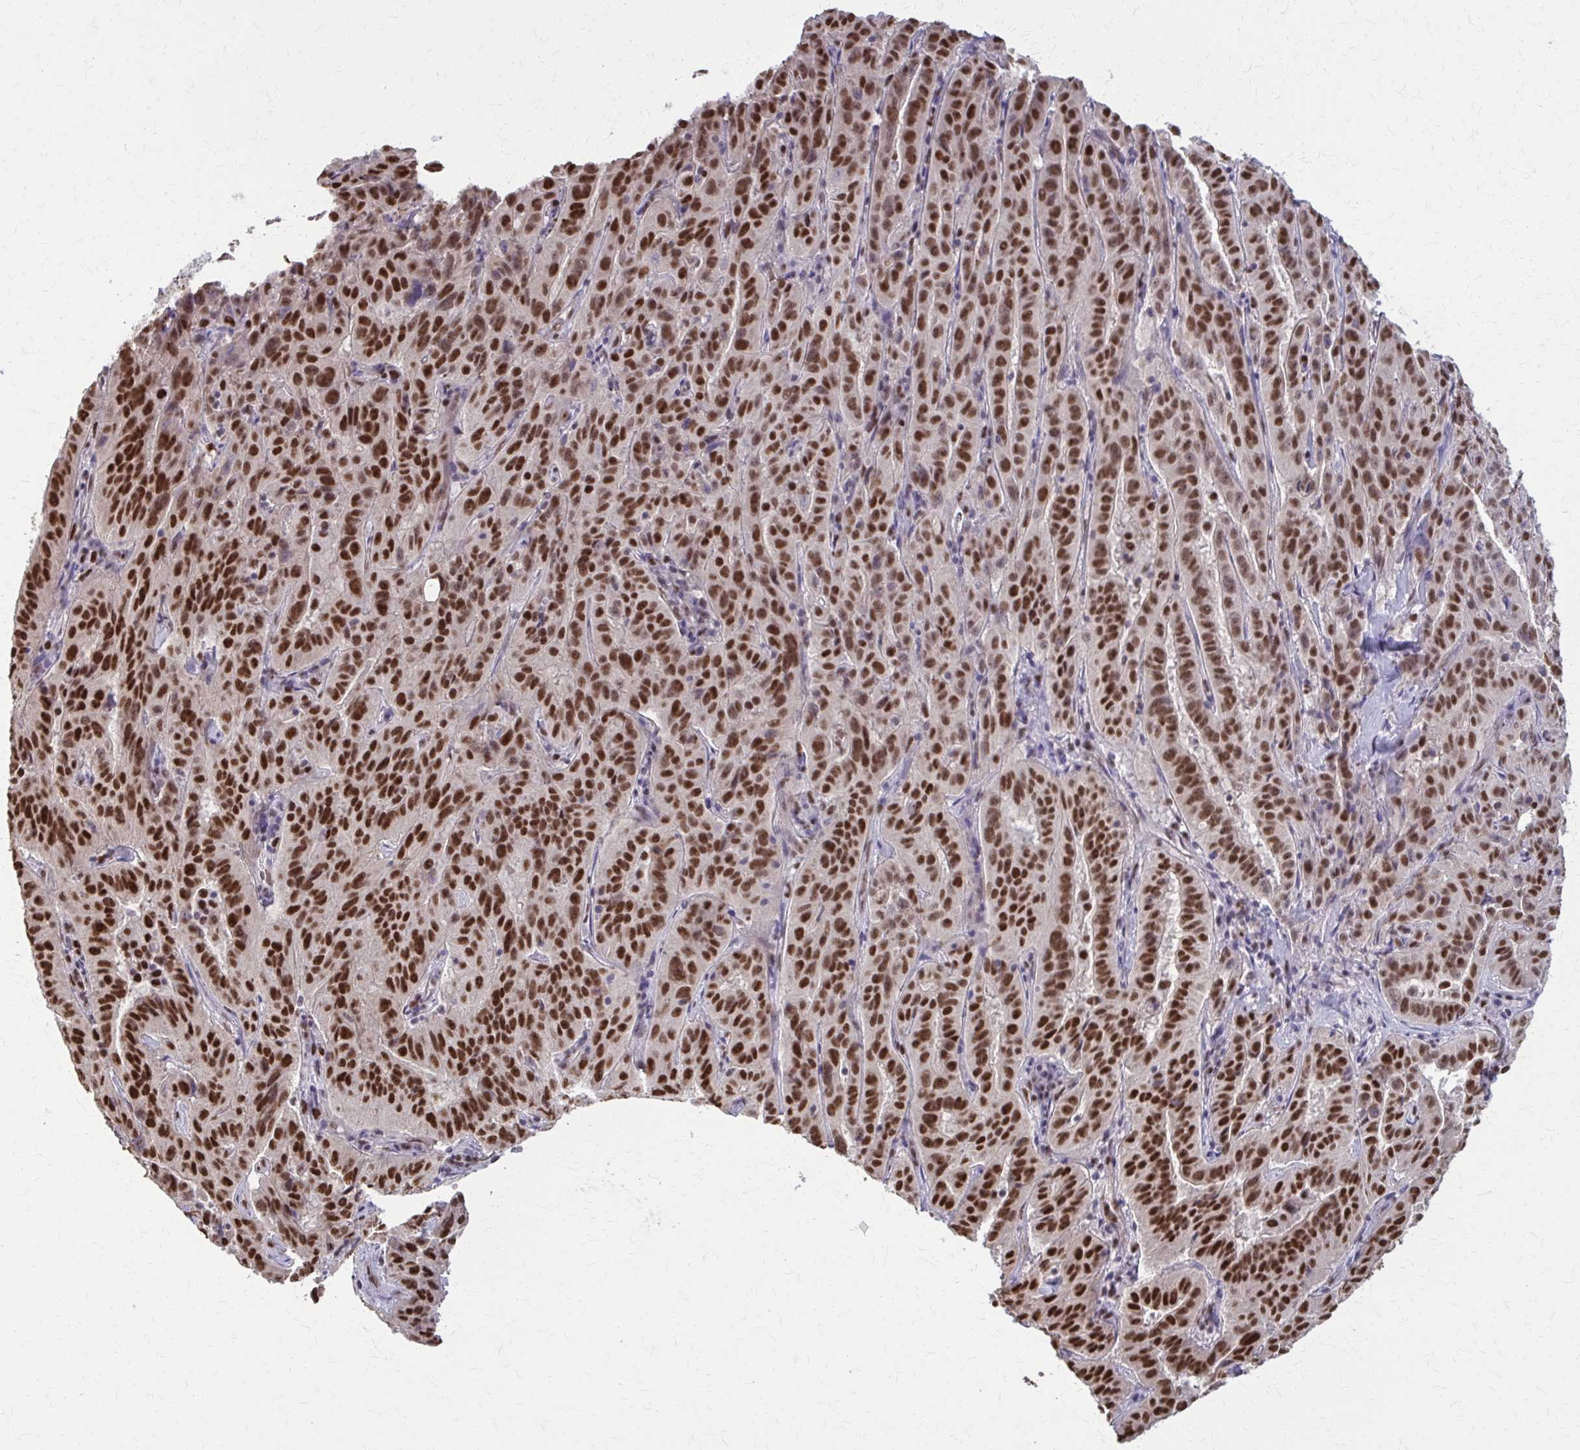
{"staining": {"intensity": "strong", "quantity": ">75%", "location": "nuclear"}, "tissue": "pancreatic cancer", "cell_type": "Tumor cells", "image_type": "cancer", "snomed": [{"axis": "morphology", "description": "Adenocarcinoma, NOS"}, {"axis": "topography", "description": "Pancreas"}], "caption": "Adenocarcinoma (pancreatic) stained with a brown dye displays strong nuclear positive staining in about >75% of tumor cells.", "gene": "TTF1", "patient": {"sex": "male", "age": 63}}